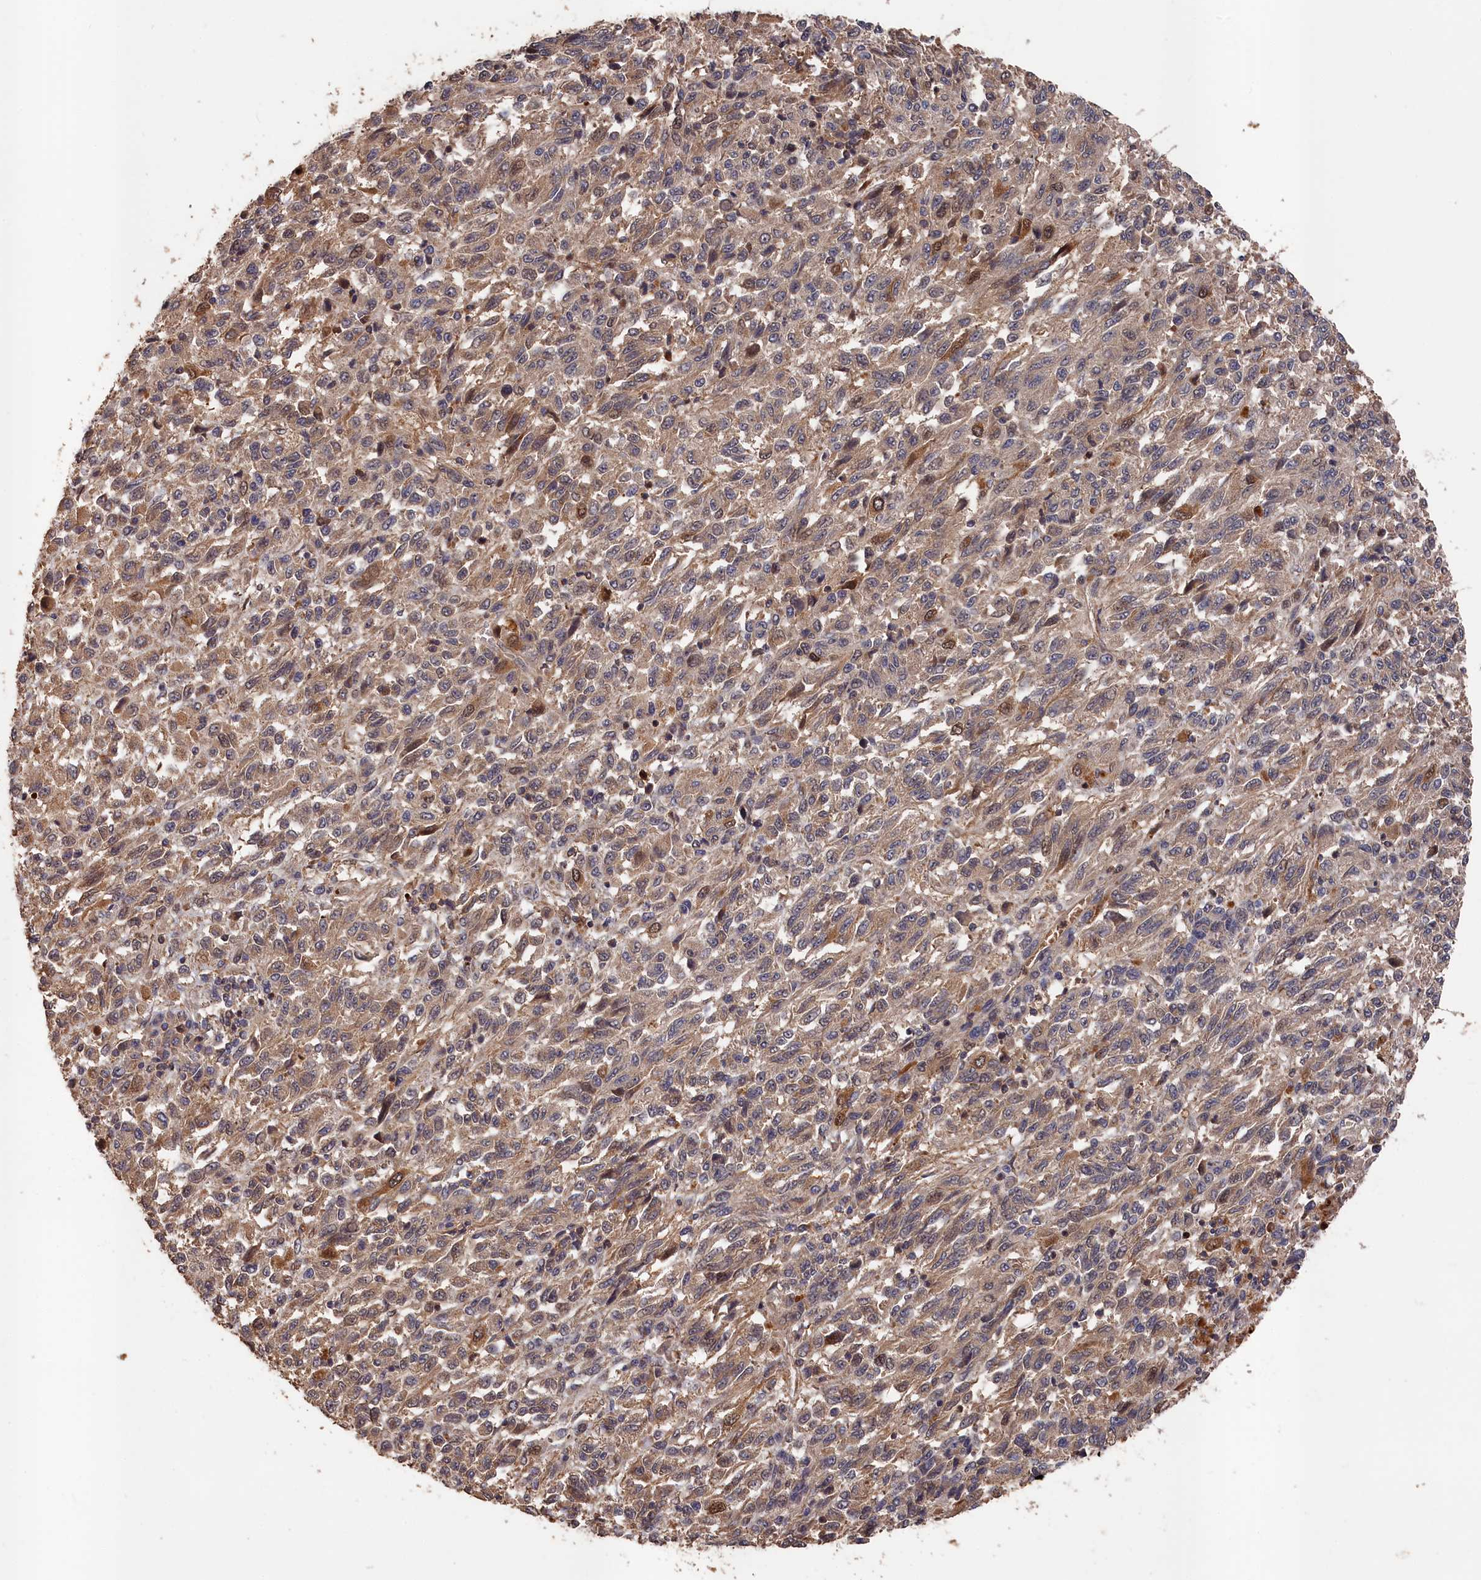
{"staining": {"intensity": "weak", "quantity": "25%-75%", "location": "cytoplasmic/membranous"}, "tissue": "melanoma", "cell_type": "Tumor cells", "image_type": "cancer", "snomed": [{"axis": "morphology", "description": "Malignant melanoma, Metastatic site"}, {"axis": "topography", "description": "Lung"}], "caption": "Protein expression analysis of melanoma reveals weak cytoplasmic/membranous expression in about 25%-75% of tumor cells.", "gene": "RMI2", "patient": {"sex": "male", "age": 64}}